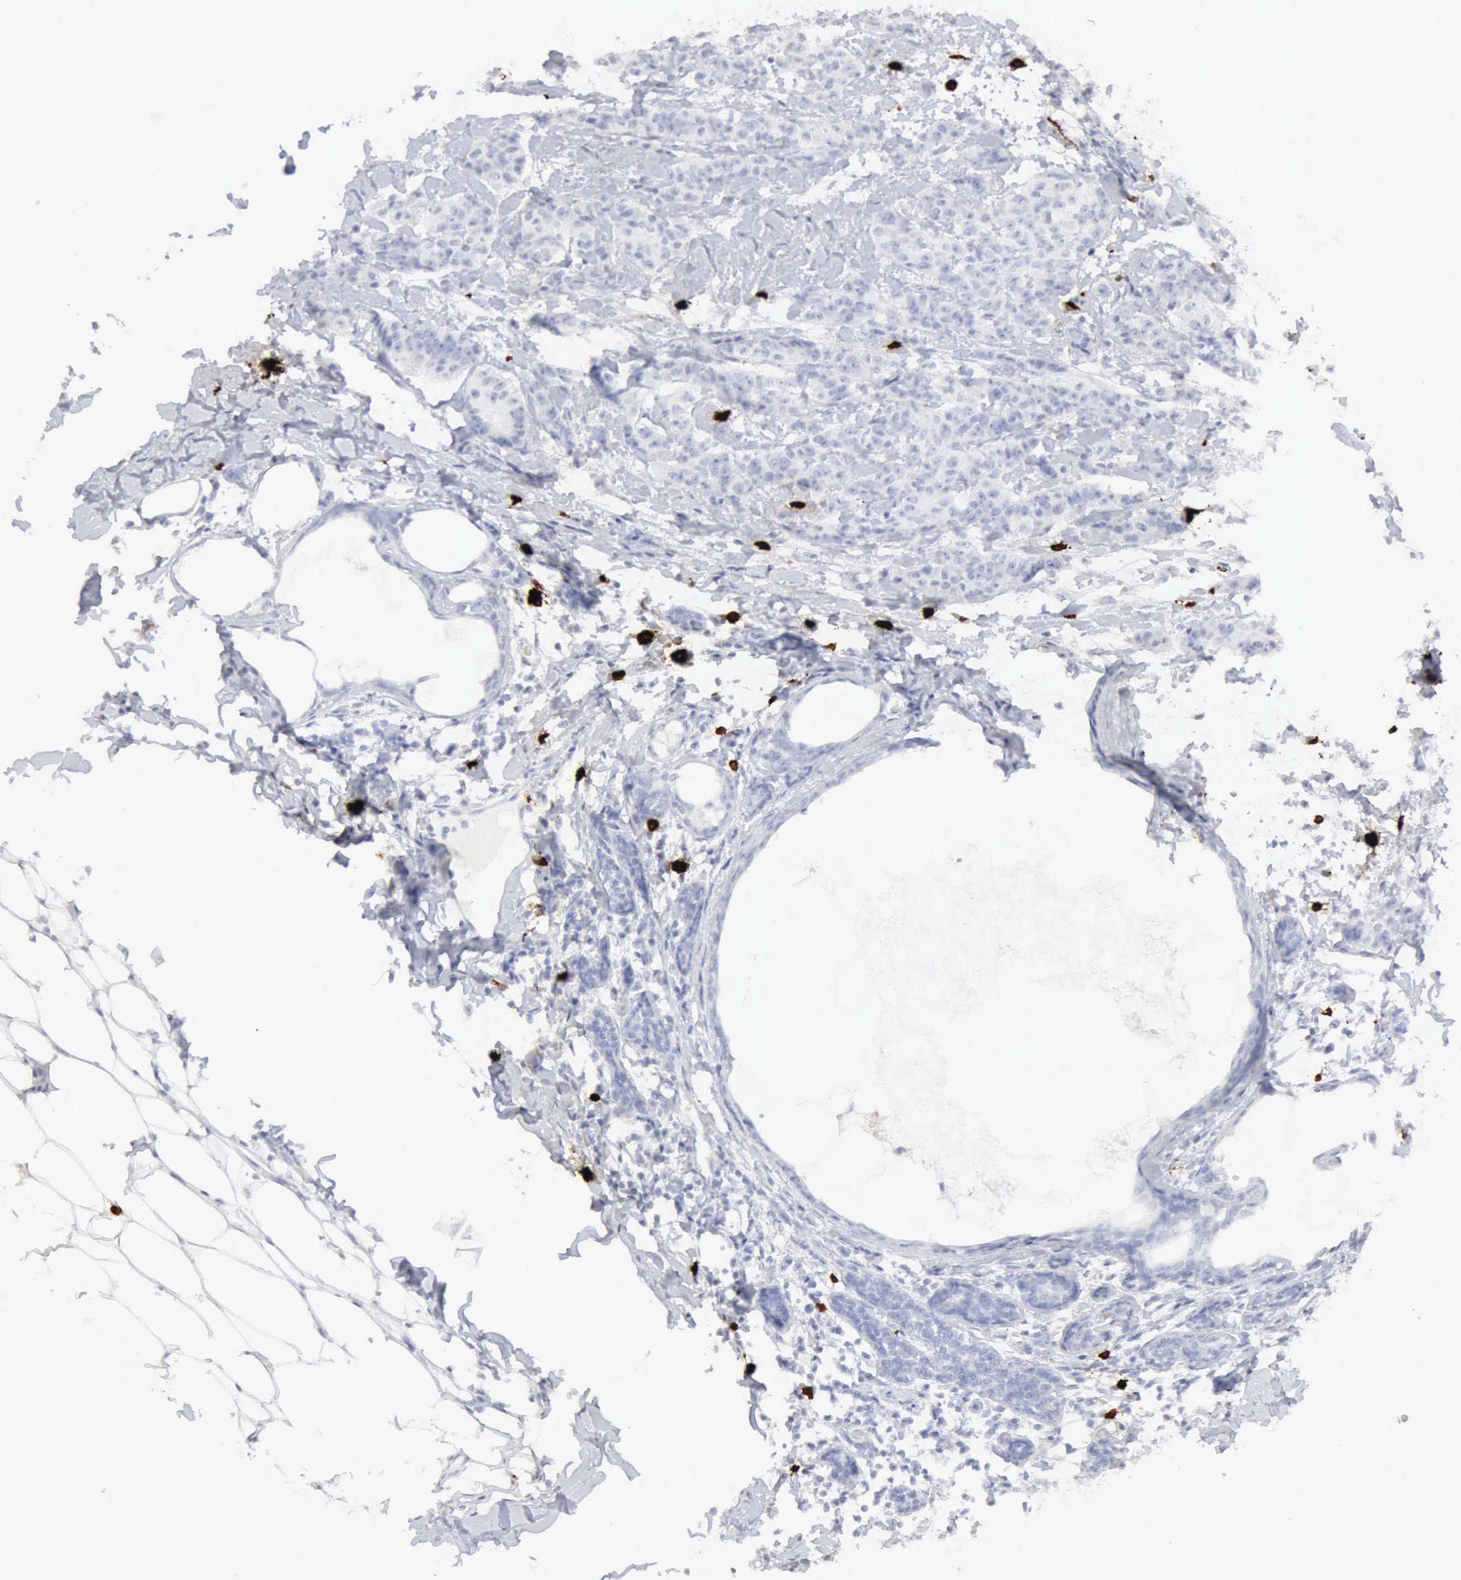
{"staining": {"intensity": "negative", "quantity": "none", "location": "none"}, "tissue": "breast cancer", "cell_type": "Tumor cells", "image_type": "cancer", "snomed": [{"axis": "morphology", "description": "Duct carcinoma"}, {"axis": "topography", "description": "Breast"}], "caption": "Immunohistochemistry image of neoplastic tissue: breast cancer stained with DAB (3,3'-diaminobenzidine) demonstrates no significant protein positivity in tumor cells.", "gene": "CMA1", "patient": {"sex": "female", "age": 40}}